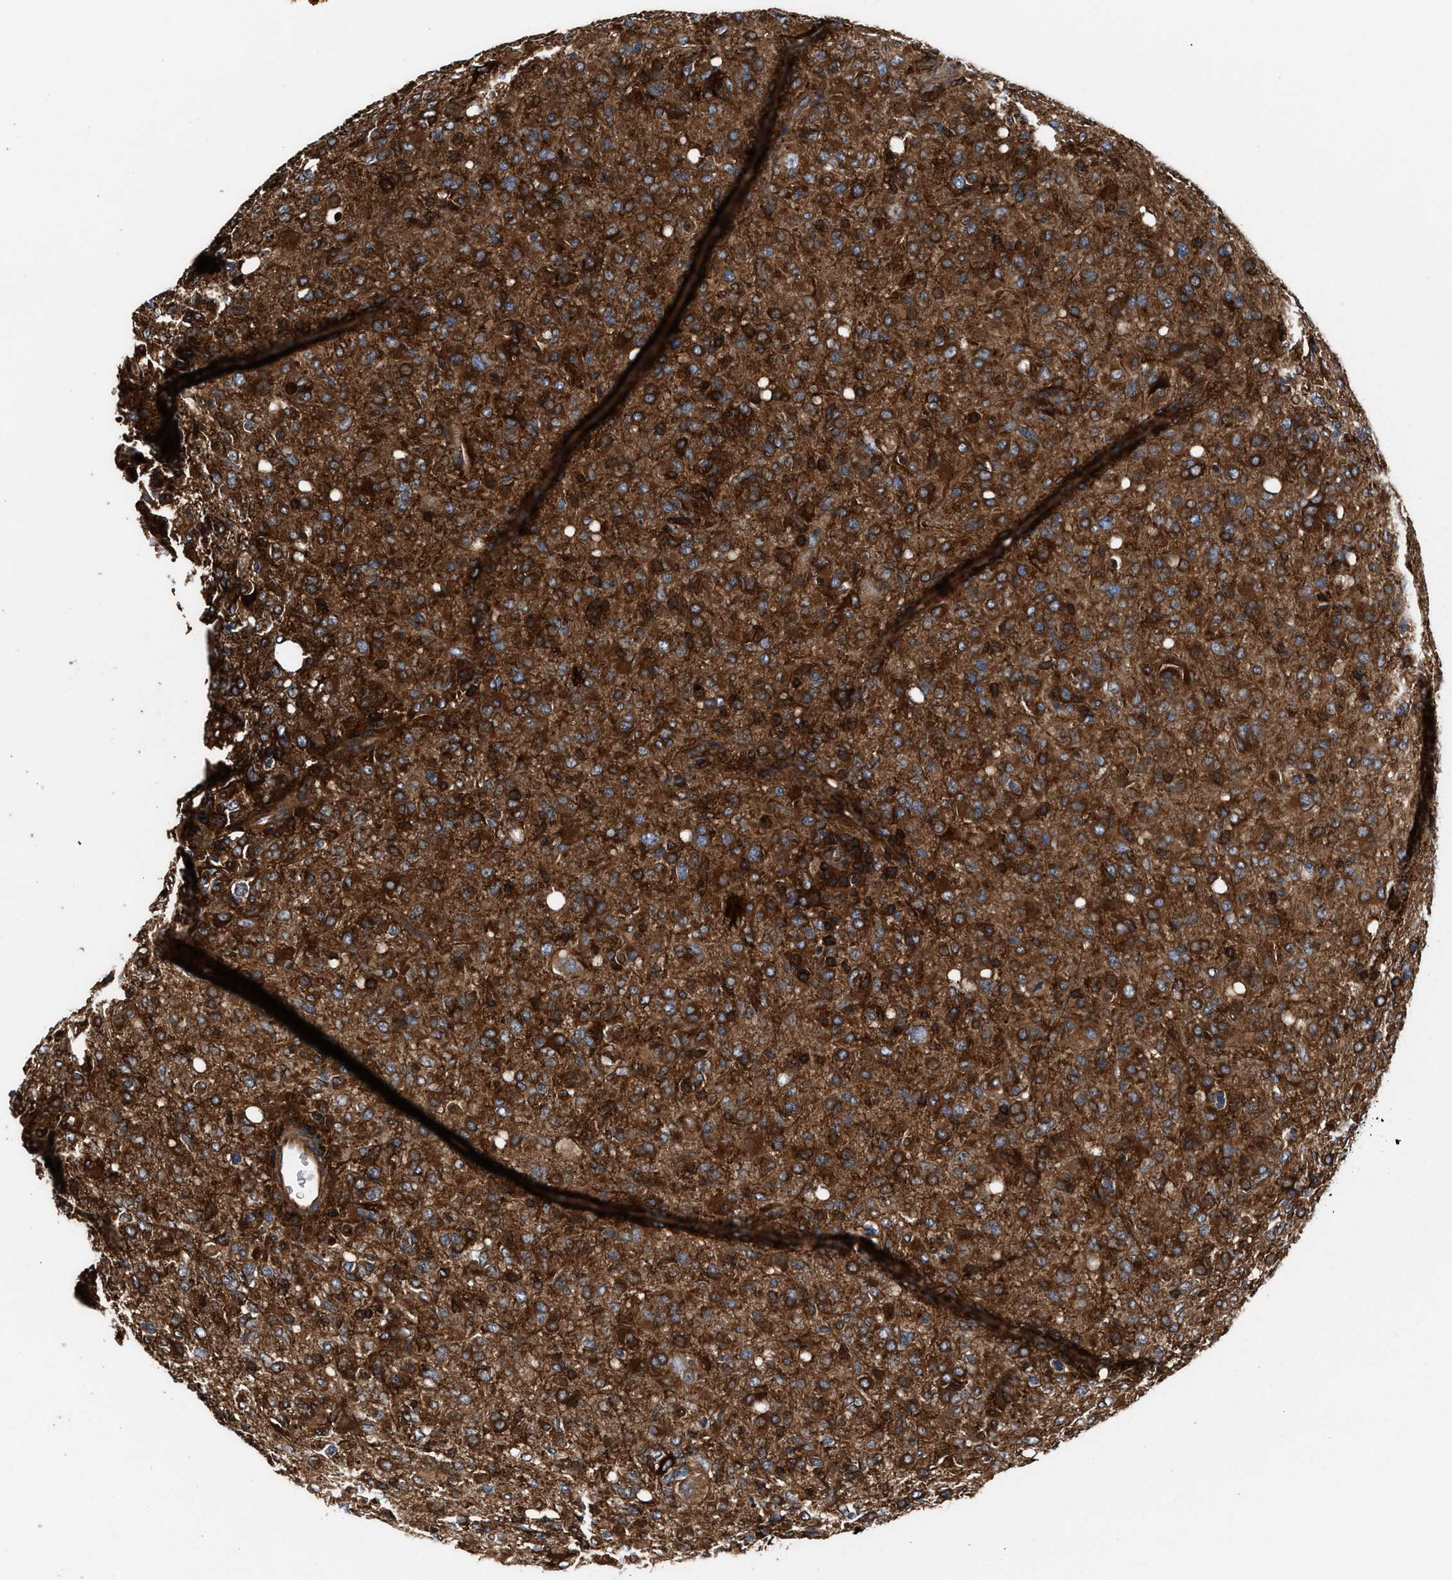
{"staining": {"intensity": "strong", "quantity": ">75%", "location": "cytoplasmic/membranous"}, "tissue": "glioma", "cell_type": "Tumor cells", "image_type": "cancer", "snomed": [{"axis": "morphology", "description": "Glioma, malignant, High grade"}, {"axis": "topography", "description": "Brain"}], "caption": "High-magnification brightfield microscopy of malignant high-grade glioma stained with DAB (brown) and counterstained with hematoxylin (blue). tumor cells exhibit strong cytoplasmic/membranous expression is present in approximately>75% of cells.", "gene": "KYAT1", "patient": {"sex": "female", "age": 57}}